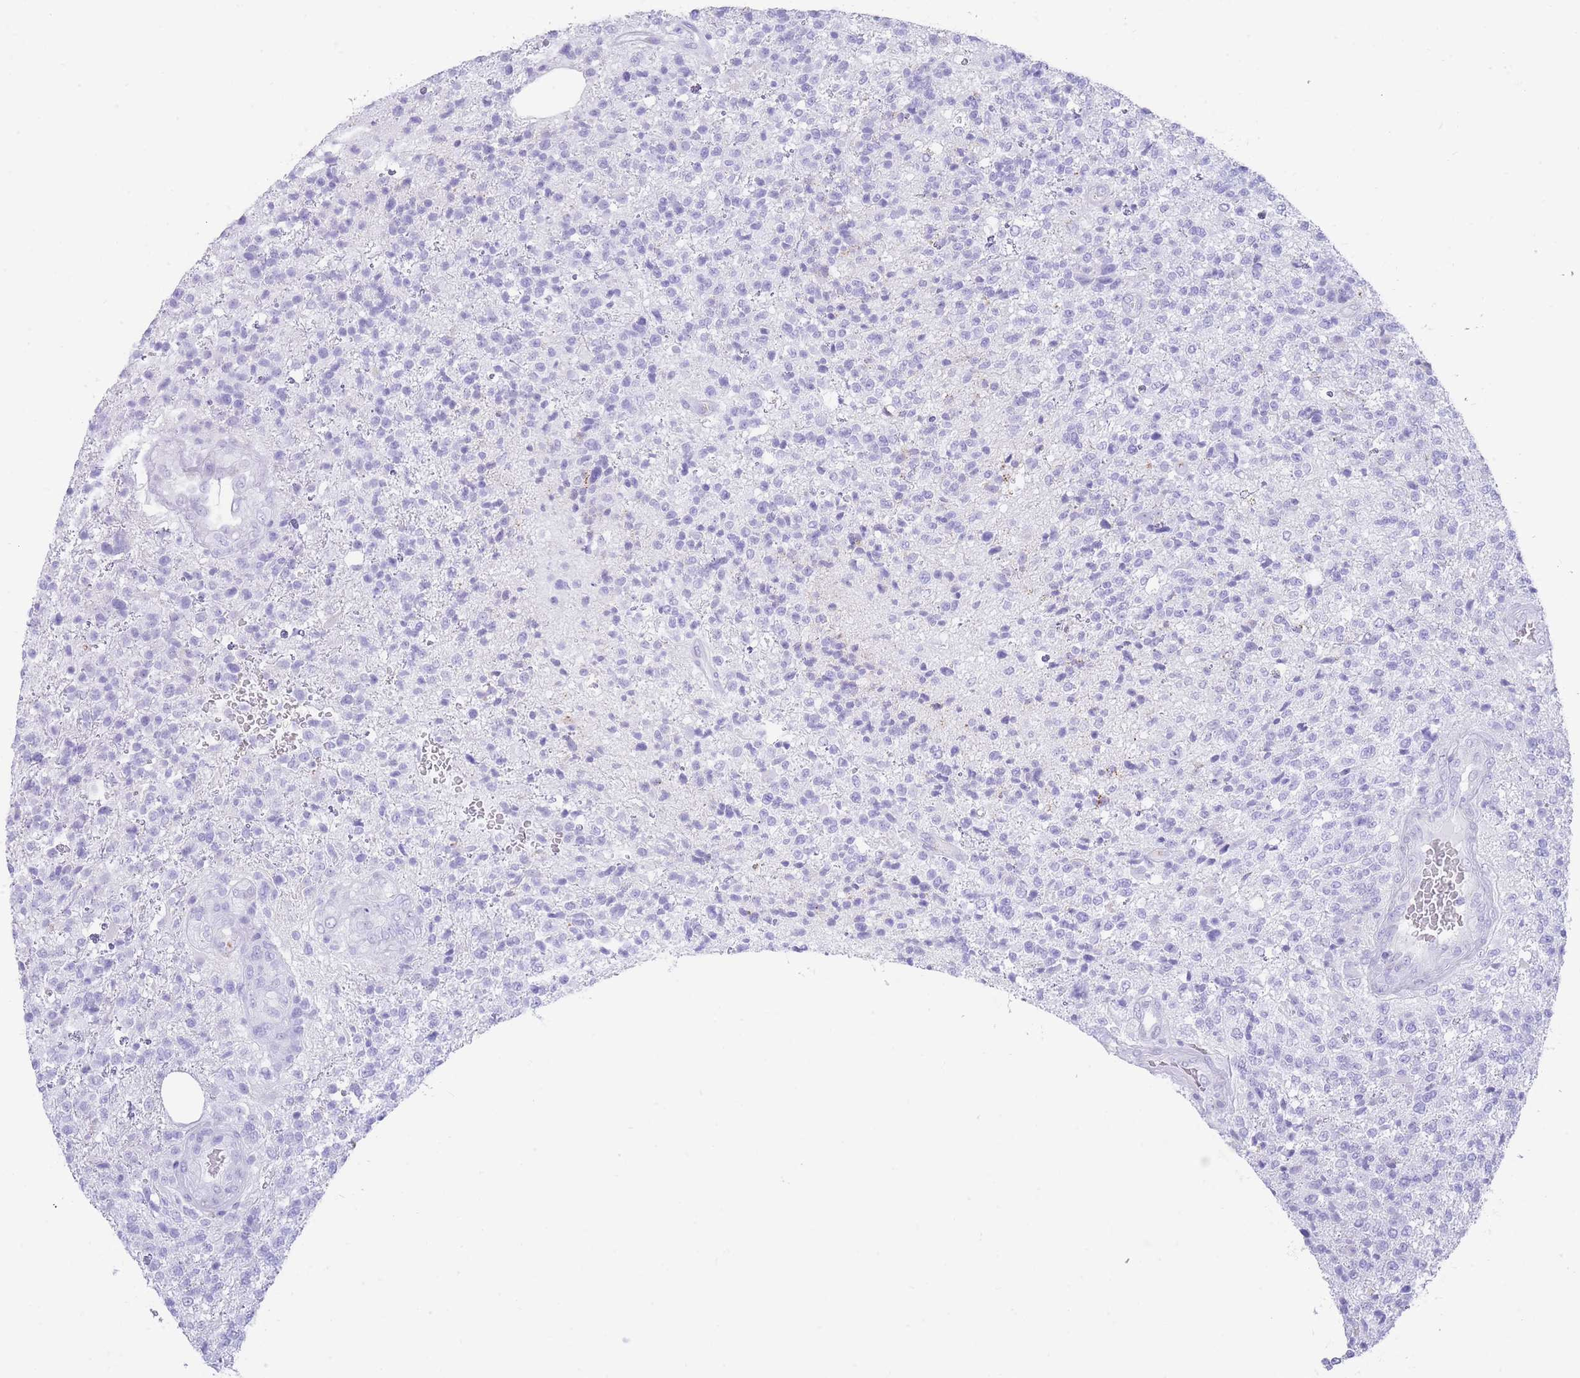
{"staining": {"intensity": "negative", "quantity": "none", "location": "none"}, "tissue": "glioma", "cell_type": "Tumor cells", "image_type": "cancer", "snomed": [{"axis": "morphology", "description": "Glioma, malignant, High grade"}, {"axis": "topography", "description": "Brain"}], "caption": "Image shows no protein staining in tumor cells of glioma tissue. (Stains: DAB (3,3'-diaminobenzidine) immunohistochemistry (IHC) with hematoxylin counter stain, Microscopy: brightfield microscopy at high magnification).", "gene": "ELOA2", "patient": {"sex": "male", "age": 56}}